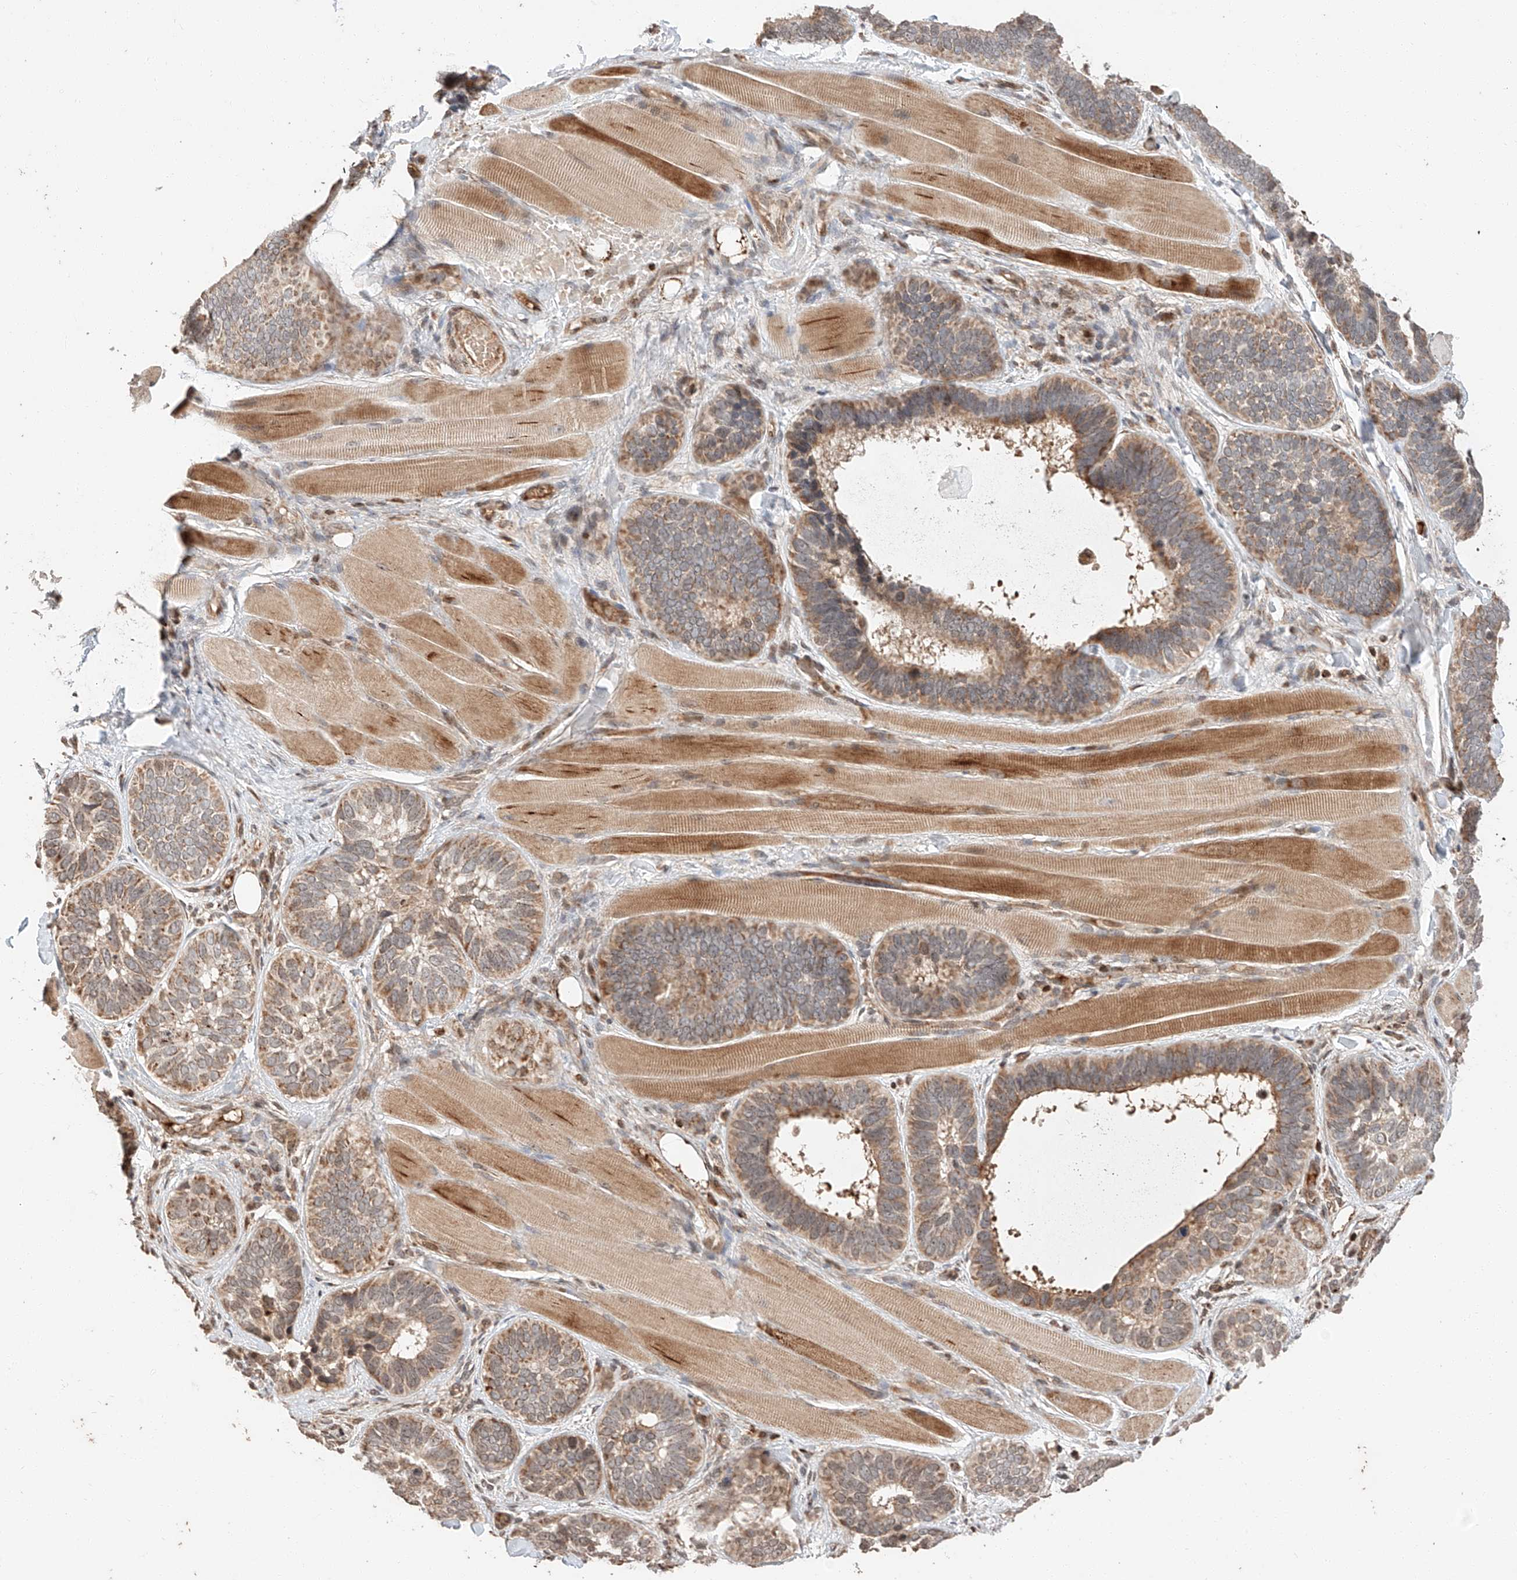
{"staining": {"intensity": "moderate", "quantity": "25%-75%", "location": "cytoplasmic/membranous"}, "tissue": "skin cancer", "cell_type": "Tumor cells", "image_type": "cancer", "snomed": [{"axis": "morphology", "description": "Basal cell carcinoma"}, {"axis": "topography", "description": "Skin"}], "caption": "There is medium levels of moderate cytoplasmic/membranous expression in tumor cells of skin cancer (basal cell carcinoma), as demonstrated by immunohistochemical staining (brown color).", "gene": "ARHGAP33", "patient": {"sex": "male", "age": 62}}